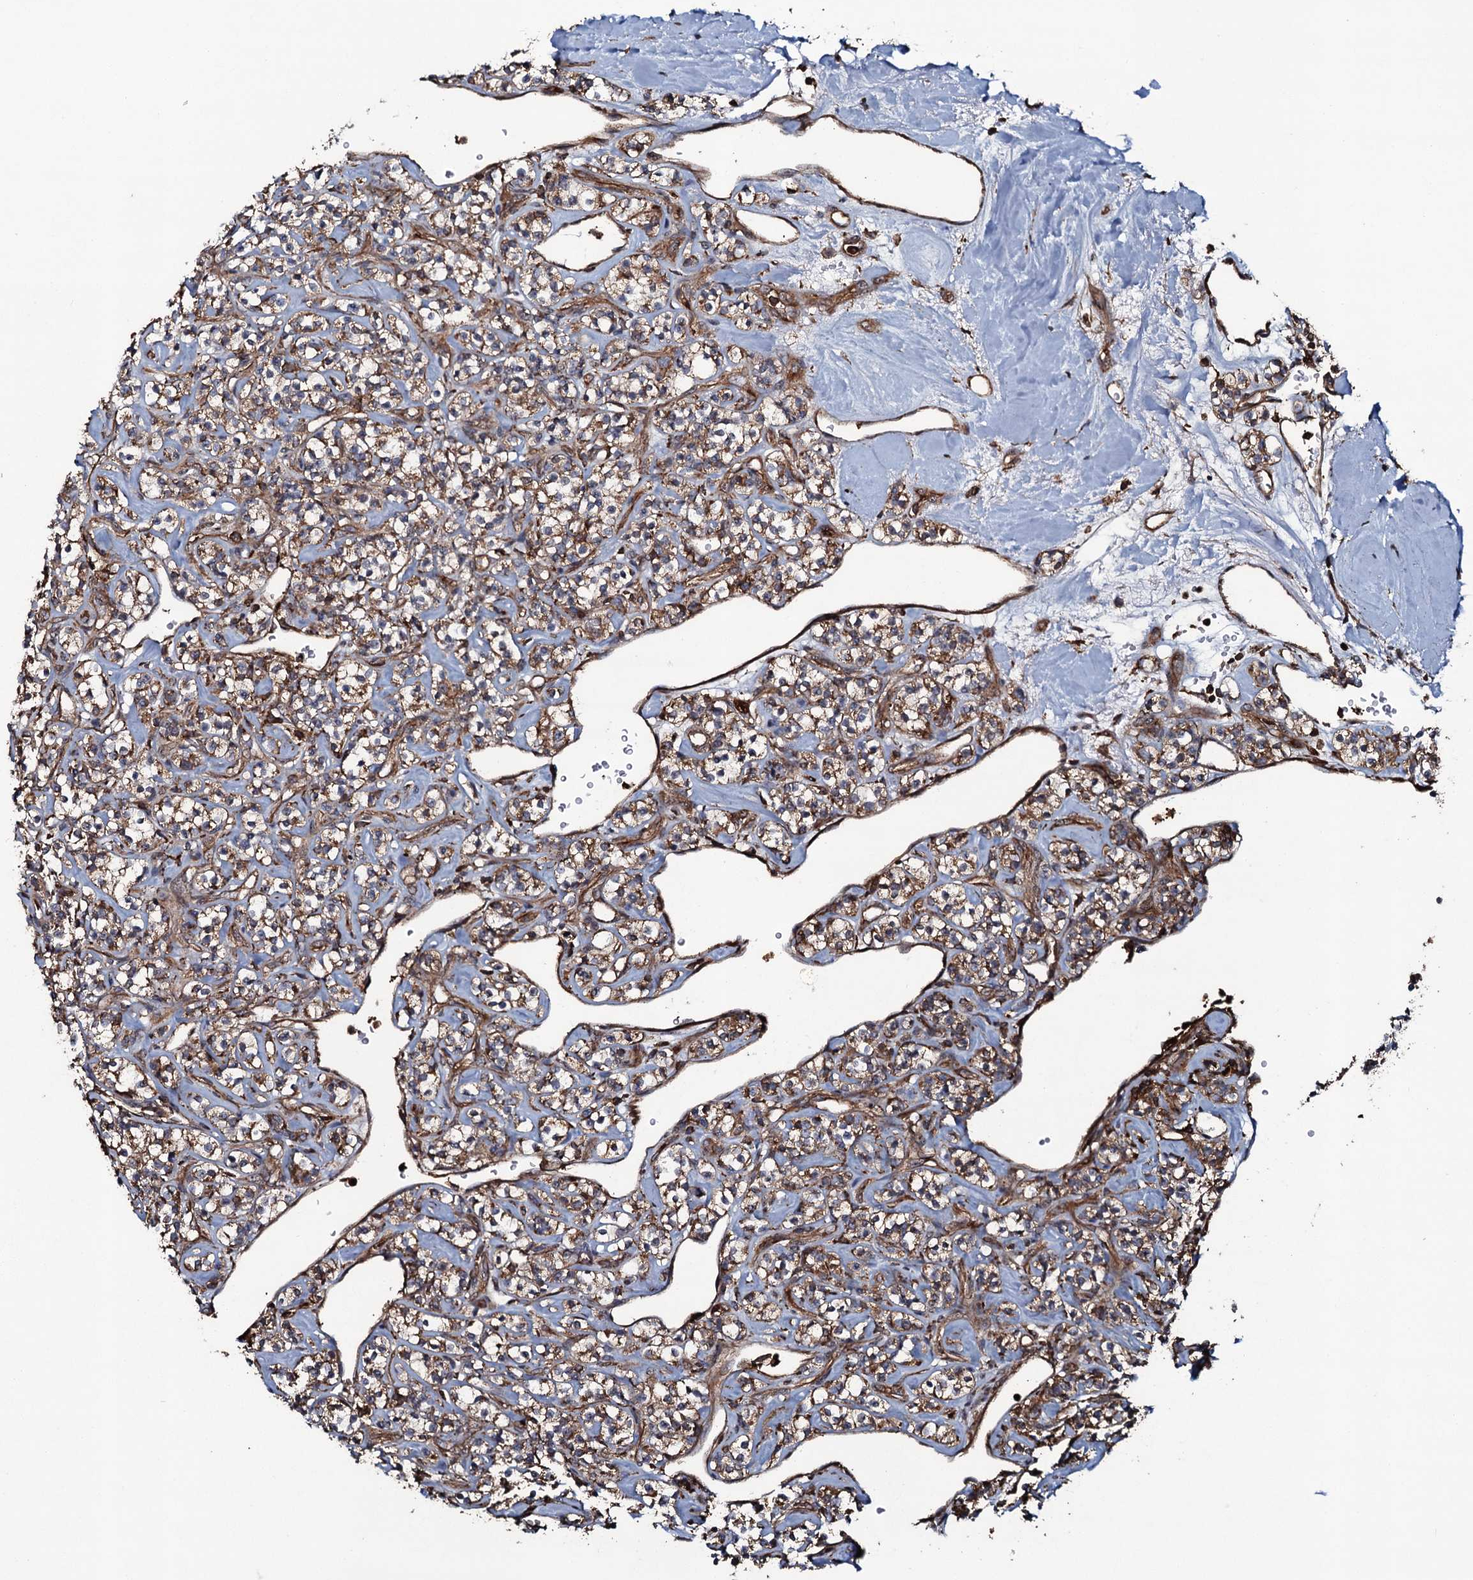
{"staining": {"intensity": "moderate", "quantity": ">75%", "location": "cytoplasmic/membranous"}, "tissue": "renal cancer", "cell_type": "Tumor cells", "image_type": "cancer", "snomed": [{"axis": "morphology", "description": "Adenocarcinoma, NOS"}, {"axis": "topography", "description": "Kidney"}], "caption": "Renal adenocarcinoma was stained to show a protein in brown. There is medium levels of moderate cytoplasmic/membranous positivity in about >75% of tumor cells.", "gene": "VWA8", "patient": {"sex": "male", "age": 77}}